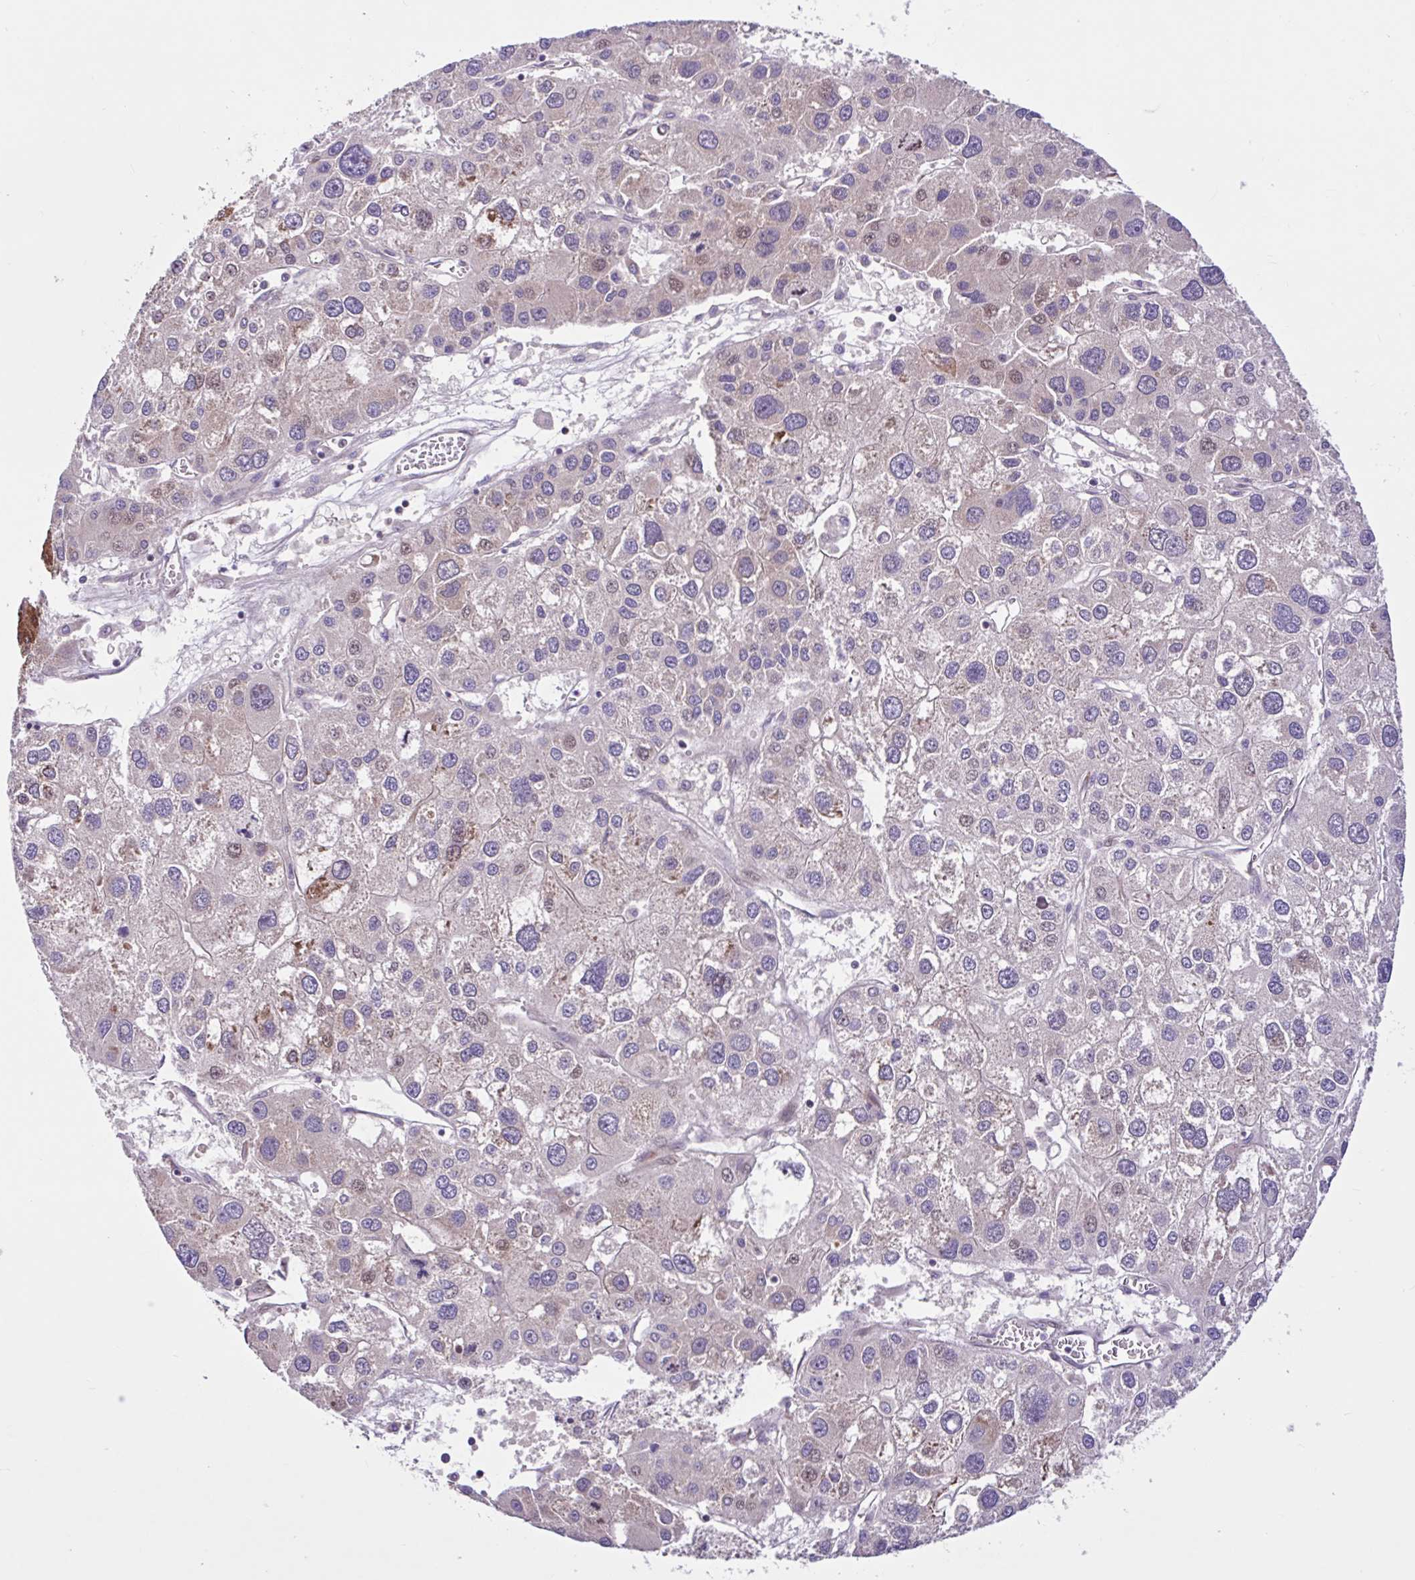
{"staining": {"intensity": "weak", "quantity": "25%-75%", "location": "cytoplasmic/membranous"}, "tissue": "liver cancer", "cell_type": "Tumor cells", "image_type": "cancer", "snomed": [{"axis": "morphology", "description": "Carcinoma, Hepatocellular, NOS"}, {"axis": "topography", "description": "Liver"}], "caption": "Protein positivity by immunohistochemistry (IHC) exhibits weak cytoplasmic/membranous staining in about 25%-75% of tumor cells in liver cancer.", "gene": "NTPCR", "patient": {"sex": "male", "age": 73}}